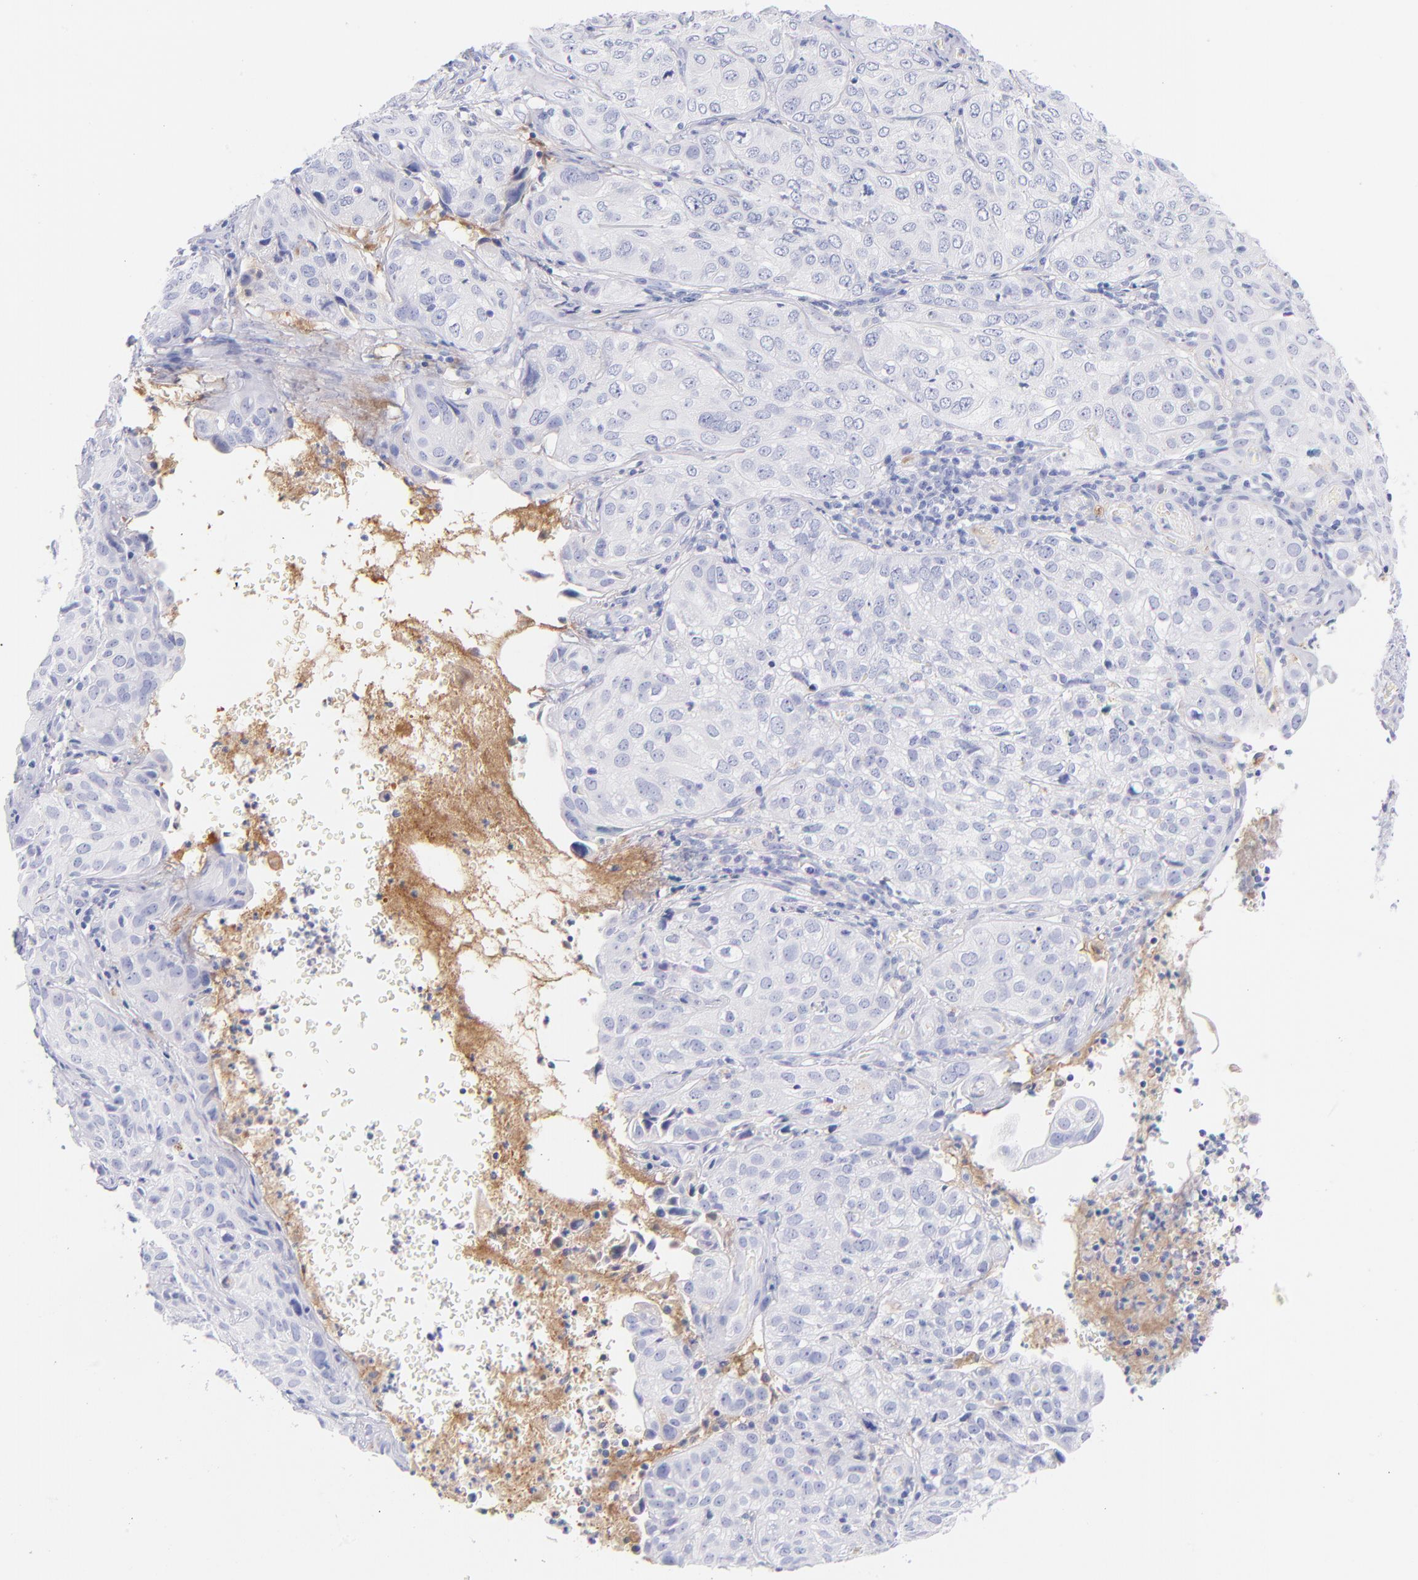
{"staining": {"intensity": "negative", "quantity": "none", "location": "none"}, "tissue": "cervical cancer", "cell_type": "Tumor cells", "image_type": "cancer", "snomed": [{"axis": "morphology", "description": "Squamous cell carcinoma, NOS"}, {"axis": "topography", "description": "Cervix"}], "caption": "Photomicrograph shows no significant protein expression in tumor cells of squamous cell carcinoma (cervical).", "gene": "HP", "patient": {"sex": "female", "age": 38}}